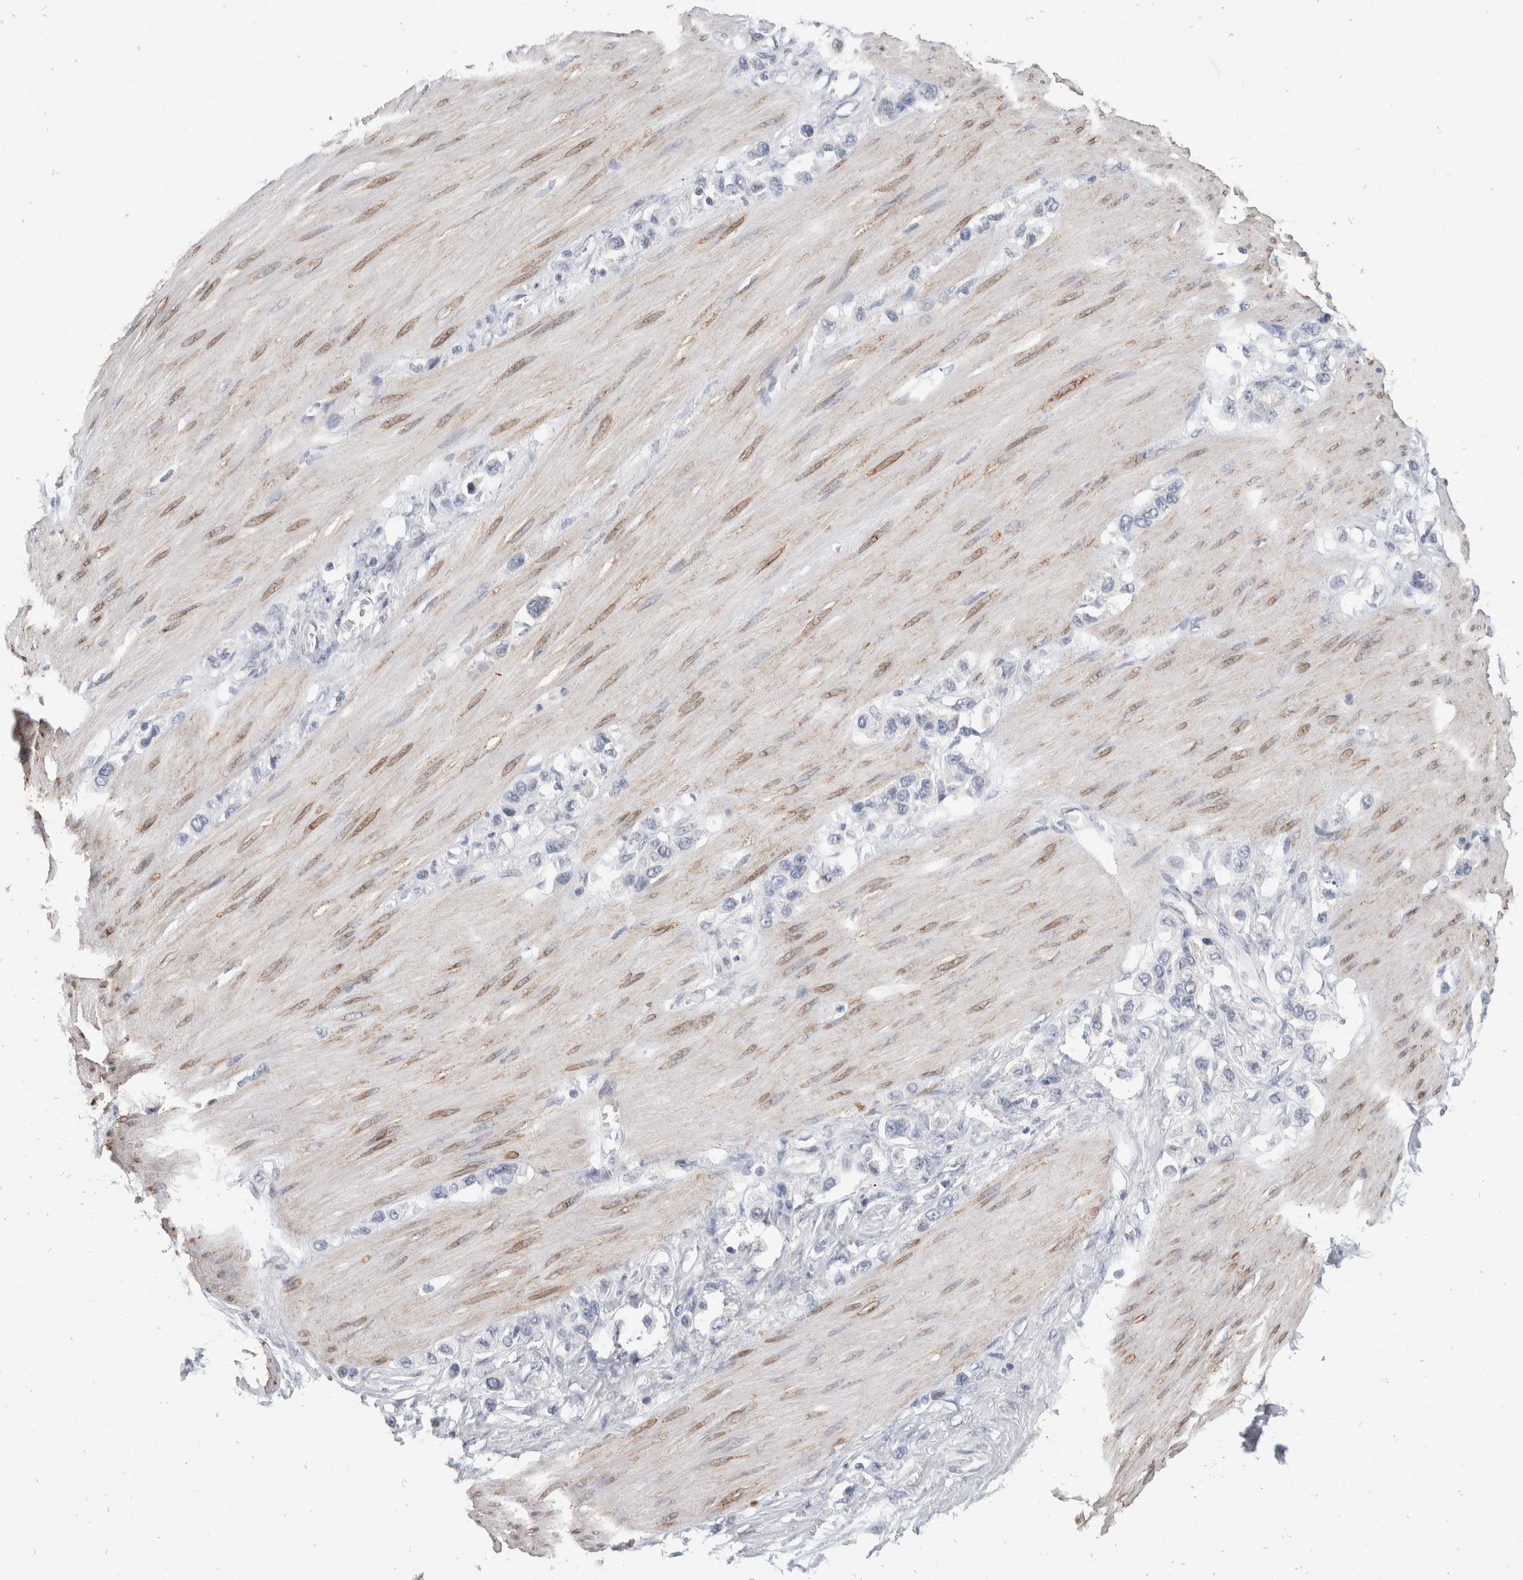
{"staining": {"intensity": "negative", "quantity": "none", "location": "none"}, "tissue": "stomach cancer", "cell_type": "Tumor cells", "image_type": "cancer", "snomed": [{"axis": "morphology", "description": "Adenocarcinoma, NOS"}, {"axis": "topography", "description": "Stomach"}], "caption": "The image exhibits no significant staining in tumor cells of adenocarcinoma (stomach).", "gene": "TMEM245", "patient": {"sex": "female", "age": 65}}